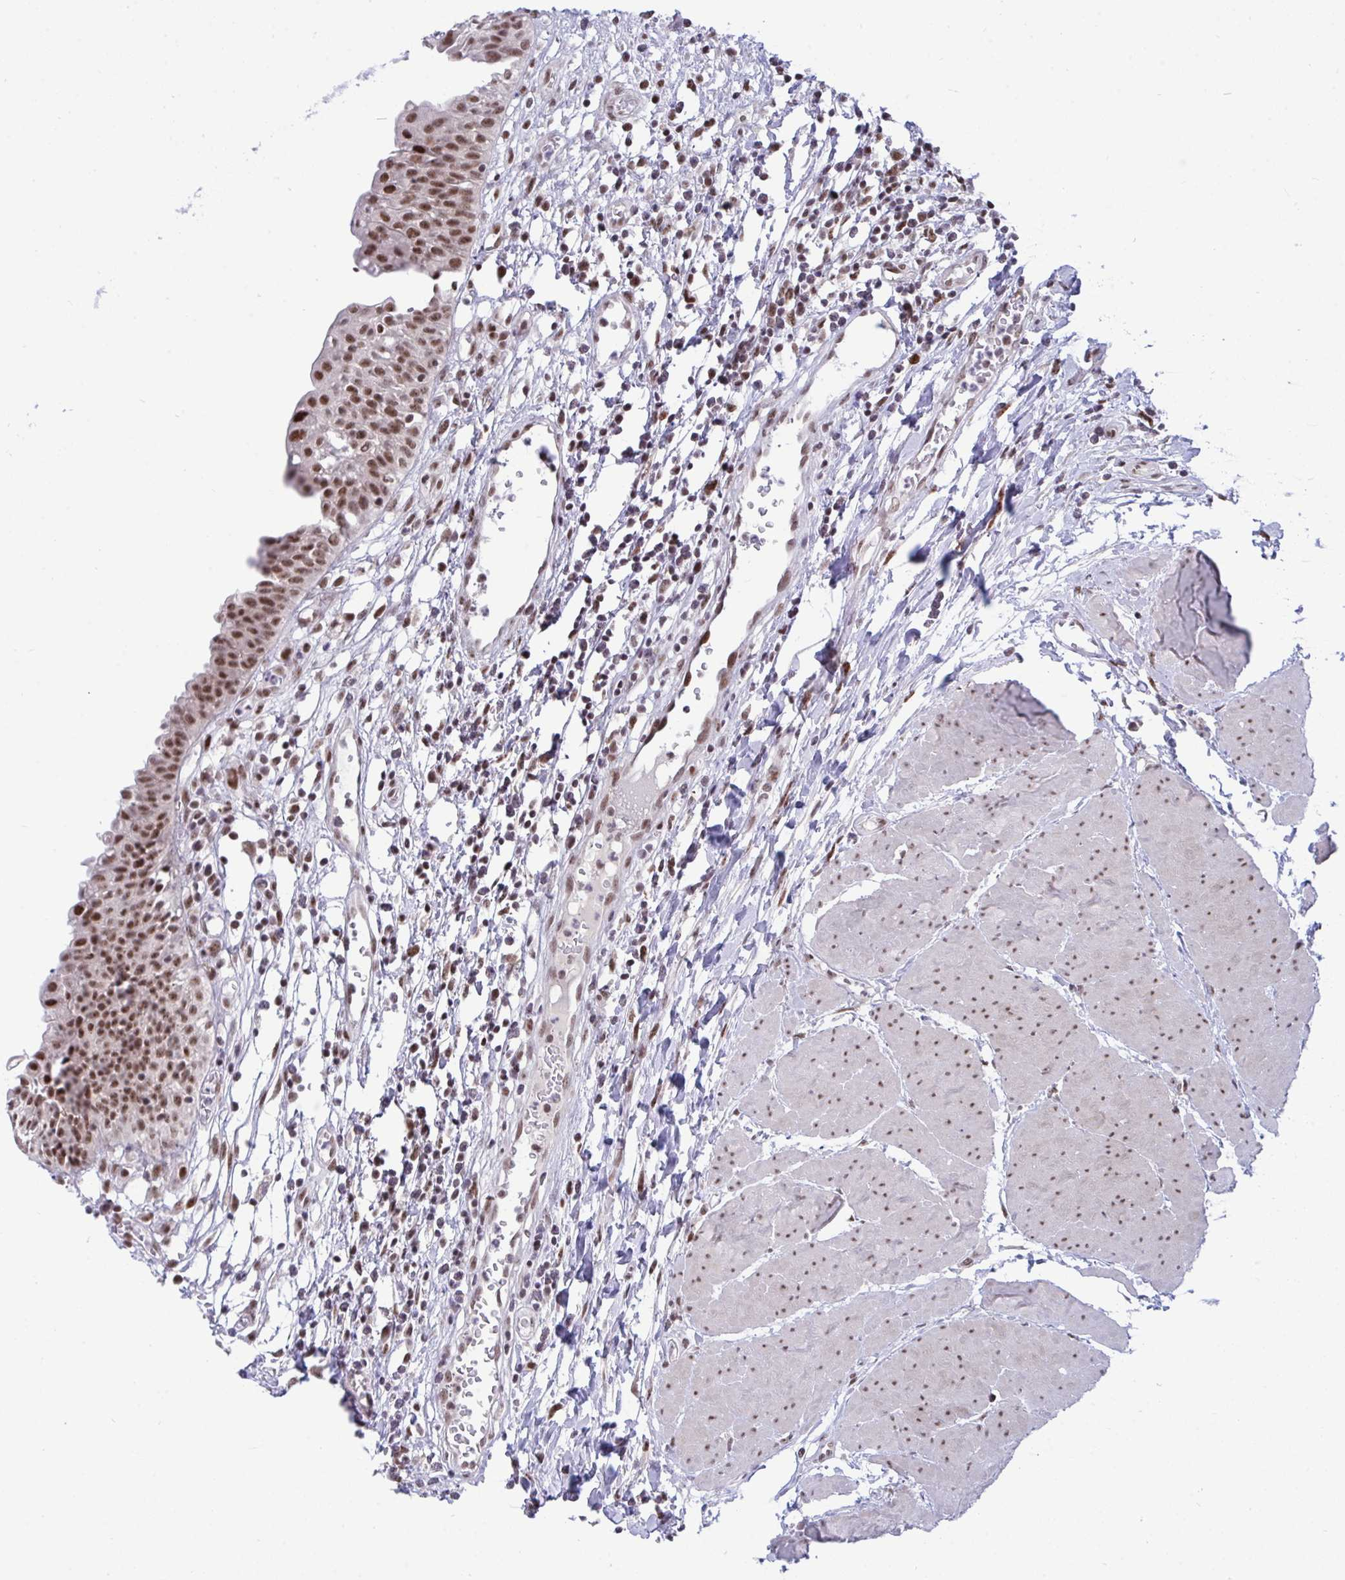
{"staining": {"intensity": "moderate", "quantity": ">75%", "location": "nuclear"}, "tissue": "urinary bladder", "cell_type": "Urothelial cells", "image_type": "normal", "snomed": [{"axis": "morphology", "description": "Normal tissue, NOS"}, {"axis": "topography", "description": "Urinary bladder"}], "caption": "Moderate nuclear staining for a protein is appreciated in approximately >75% of urothelial cells of unremarkable urinary bladder using immunohistochemistry.", "gene": "WBP11", "patient": {"sex": "male", "age": 64}}